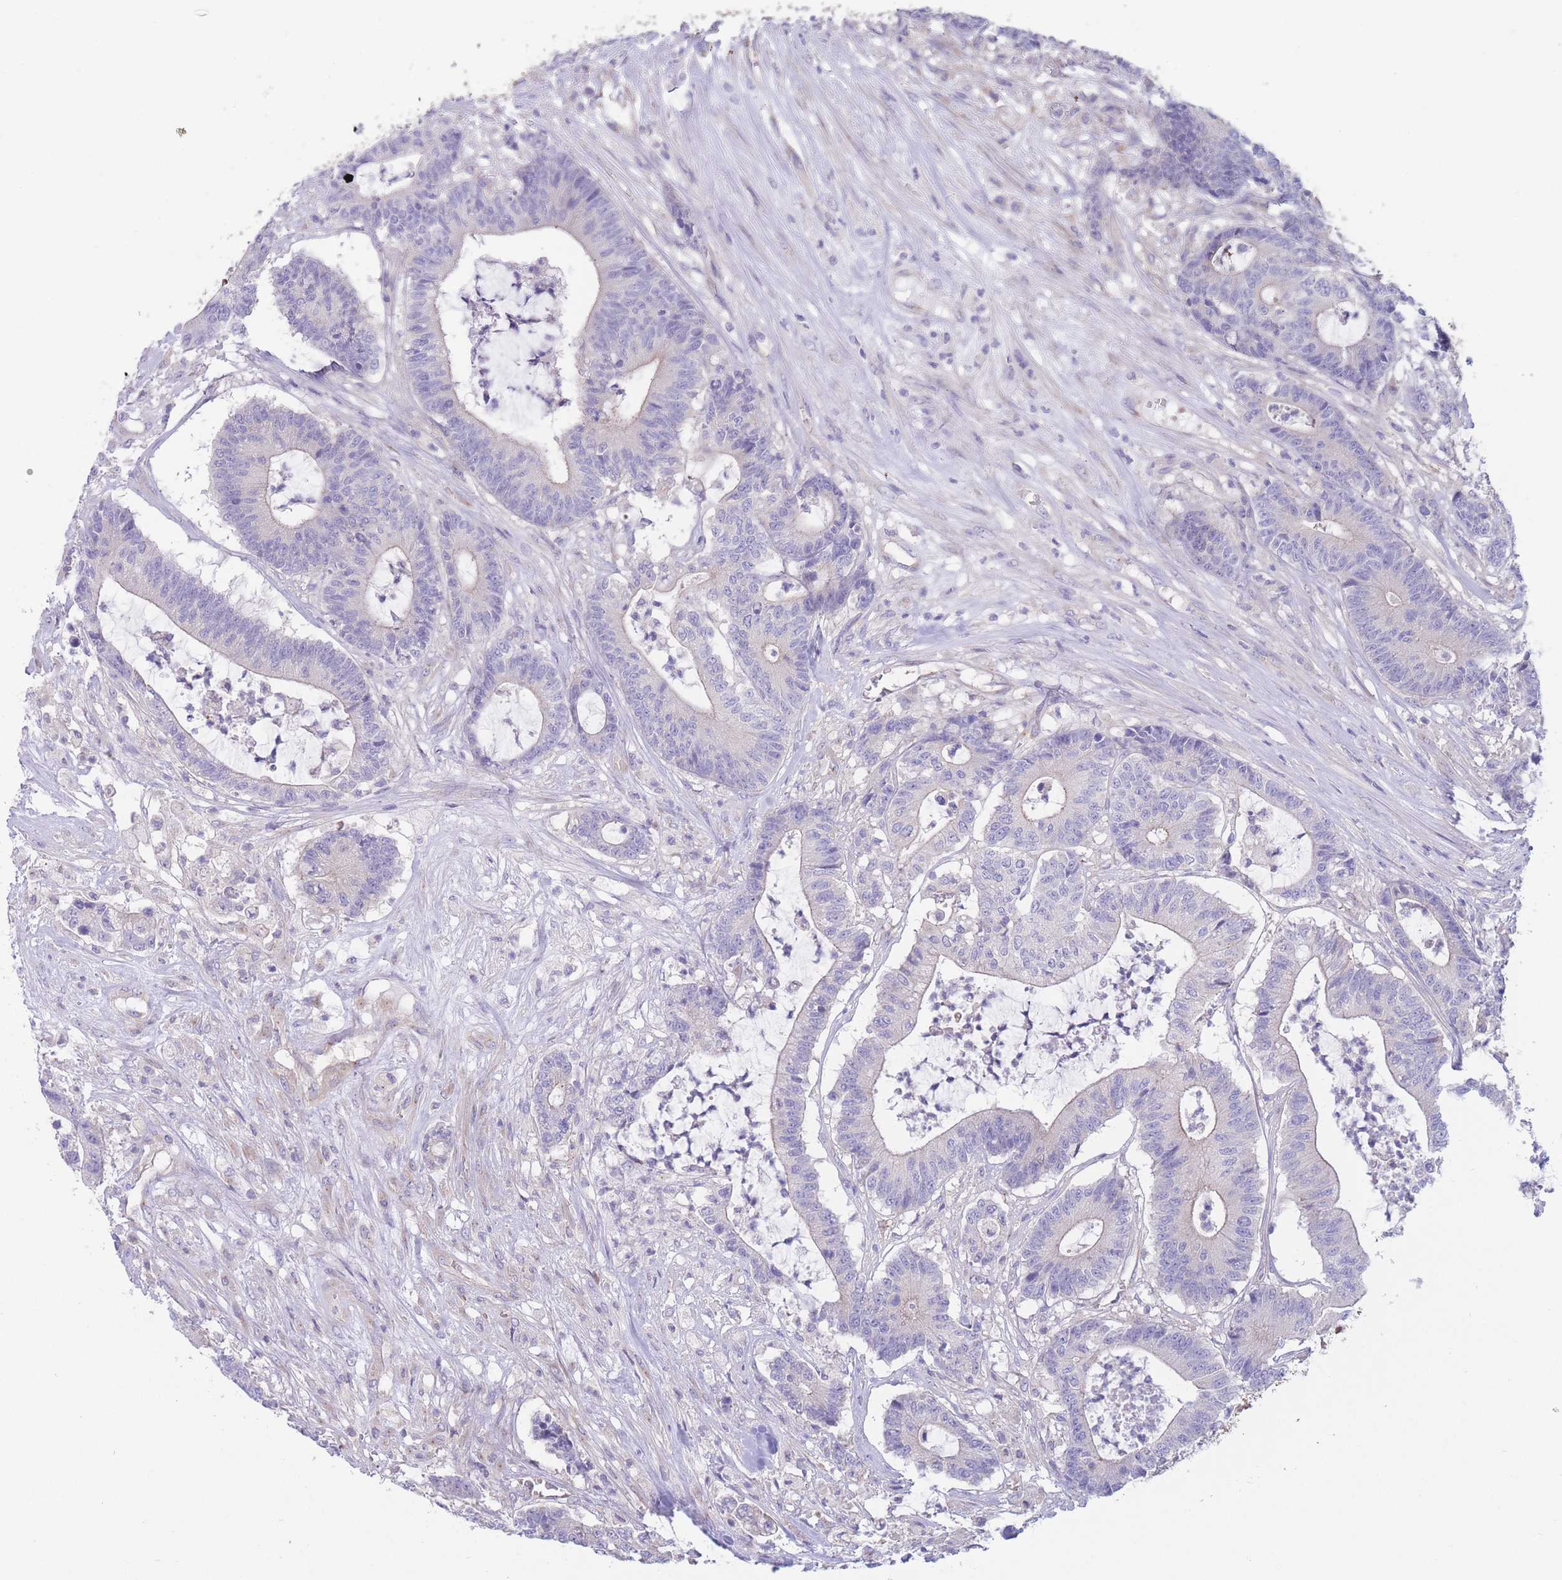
{"staining": {"intensity": "negative", "quantity": "none", "location": "none"}, "tissue": "colorectal cancer", "cell_type": "Tumor cells", "image_type": "cancer", "snomed": [{"axis": "morphology", "description": "Adenocarcinoma, NOS"}, {"axis": "topography", "description": "Colon"}], "caption": "Tumor cells show no significant positivity in colorectal cancer.", "gene": "ALS2CL", "patient": {"sex": "female", "age": 84}}